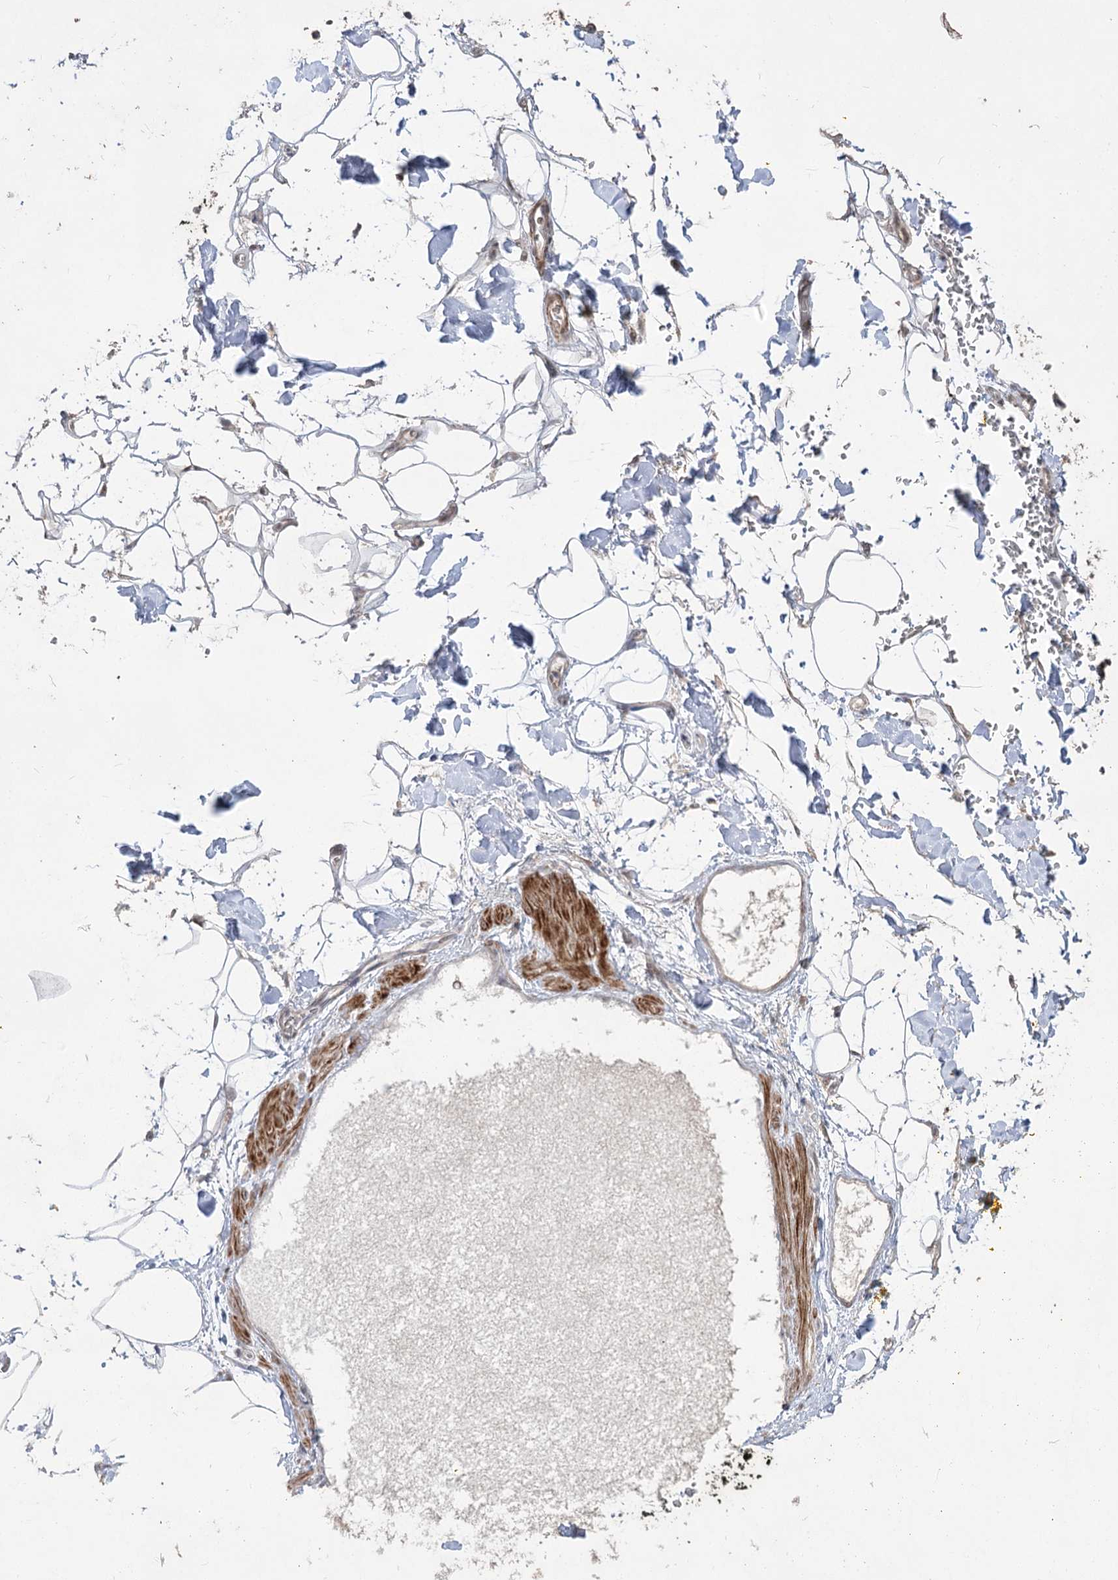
{"staining": {"intensity": "weak", "quantity": ">75%", "location": "cytoplasmic/membranous,nuclear"}, "tissue": "adipose tissue", "cell_type": "Adipocytes", "image_type": "normal", "snomed": [{"axis": "morphology", "description": "Normal tissue, NOS"}, {"axis": "morphology", "description": "Adenocarcinoma, NOS"}, {"axis": "topography", "description": "Pancreas"}, {"axis": "topography", "description": "Peripheral nerve tissue"}], "caption": "Immunohistochemistry (IHC) staining of benign adipose tissue, which demonstrates low levels of weak cytoplasmic/membranous,nuclear staining in about >75% of adipocytes indicating weak cytoplasmic/membranous,nuclear protein expression. The staining was performed using DAB (brown) for protein detection and nuclei were counterstained in hematoxylin (blue).", "gene": "ZSCAN23", "patient": {"sex": "male", "age": 59}}